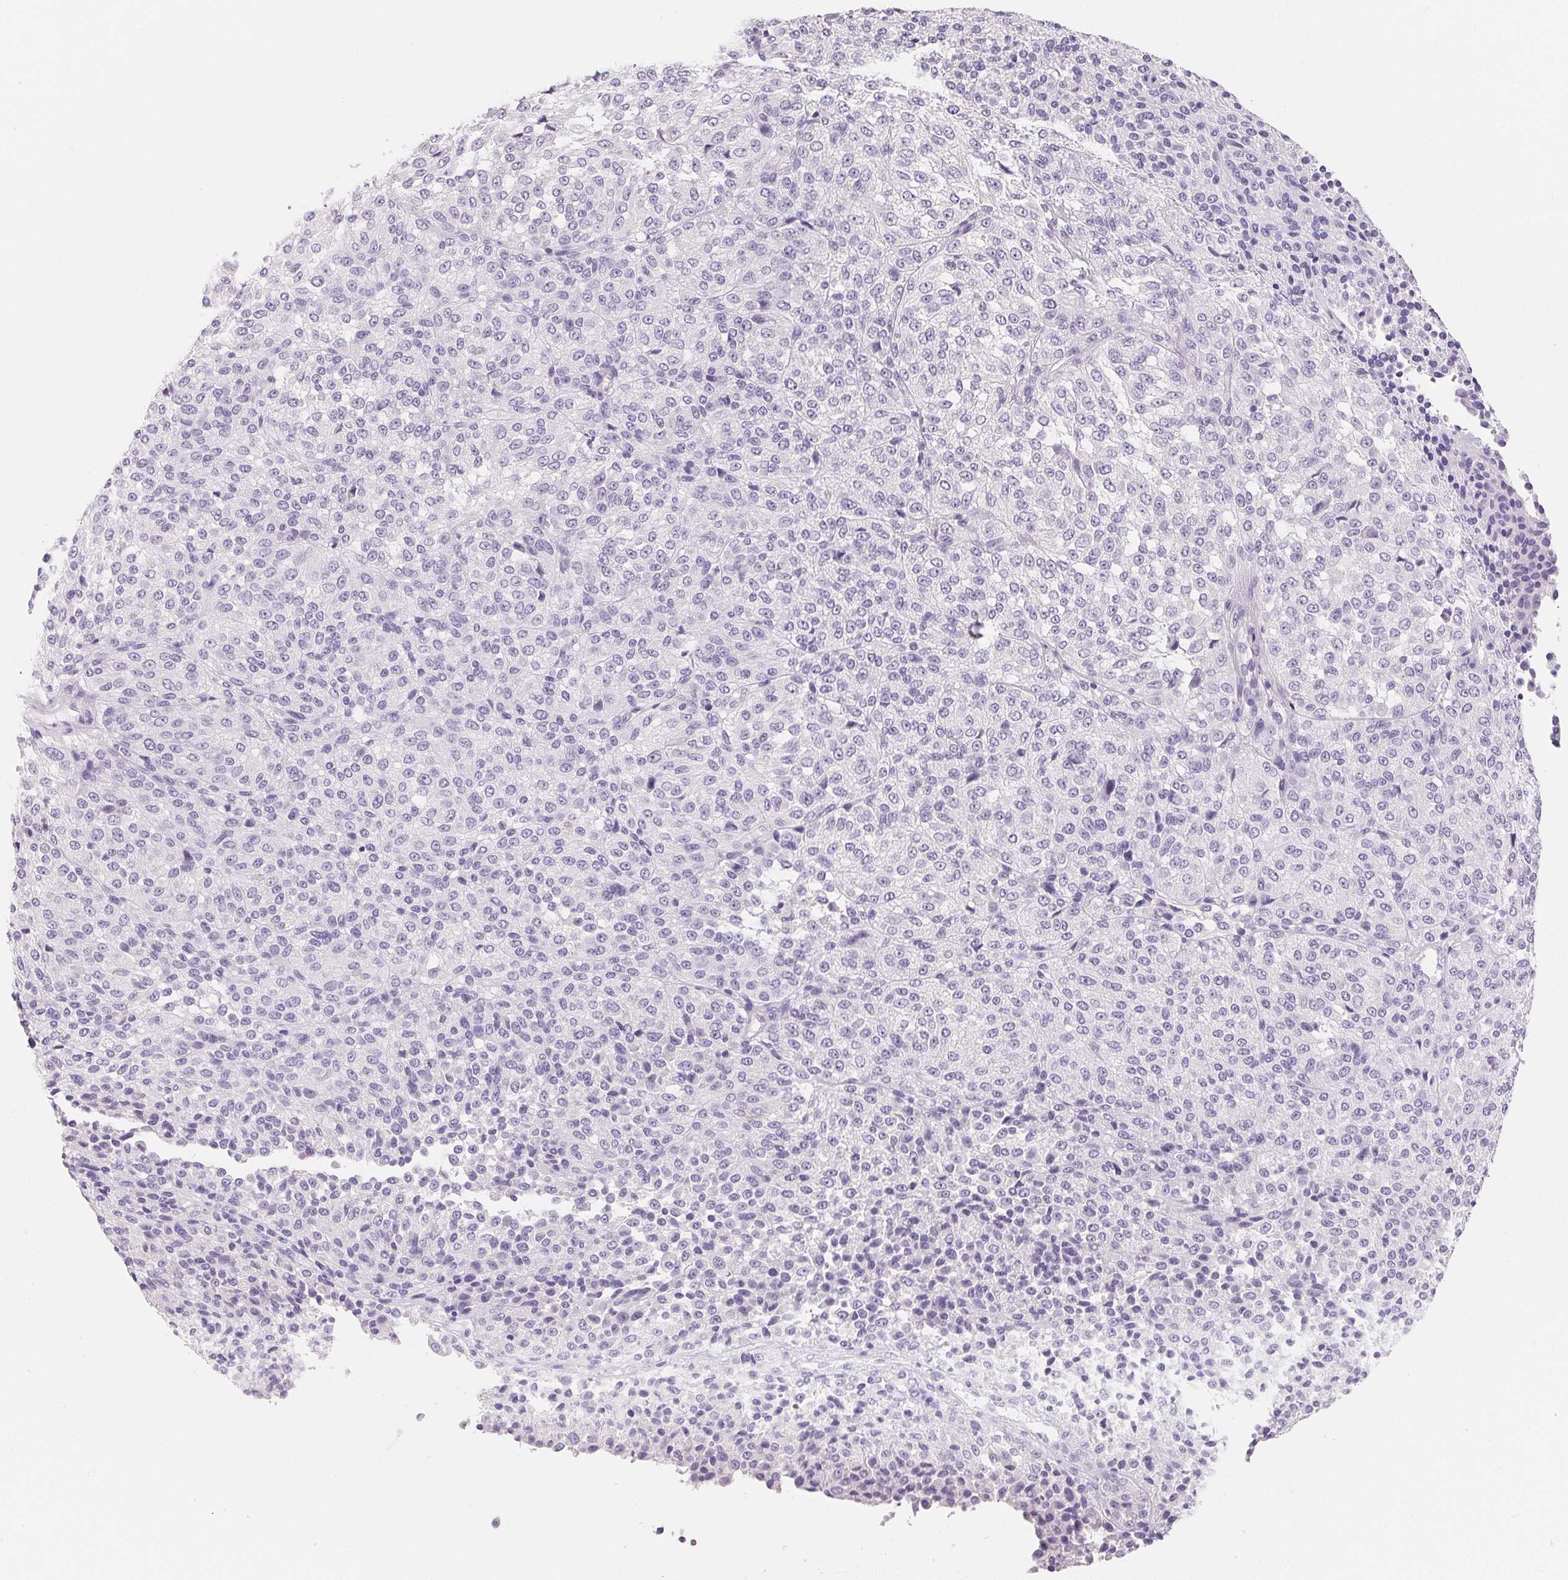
{"staining": {"intensity": "negative", "quantity": "none", "location": "none"}, "tissue": "melanoma", "cell_type": "Tumor cells", "image_type": "cancer", "snomed": [{"axis": "morphology", "description": "Malignant melanoma, Metastatic site"}, {"axis": "topography", "description": "Brain"}], "caption": "Protein analysis of melanoma reveals no significant positivity in tumor cells.", "gene": "ACP3", "patient": {"sex": "female", "age": 56}}